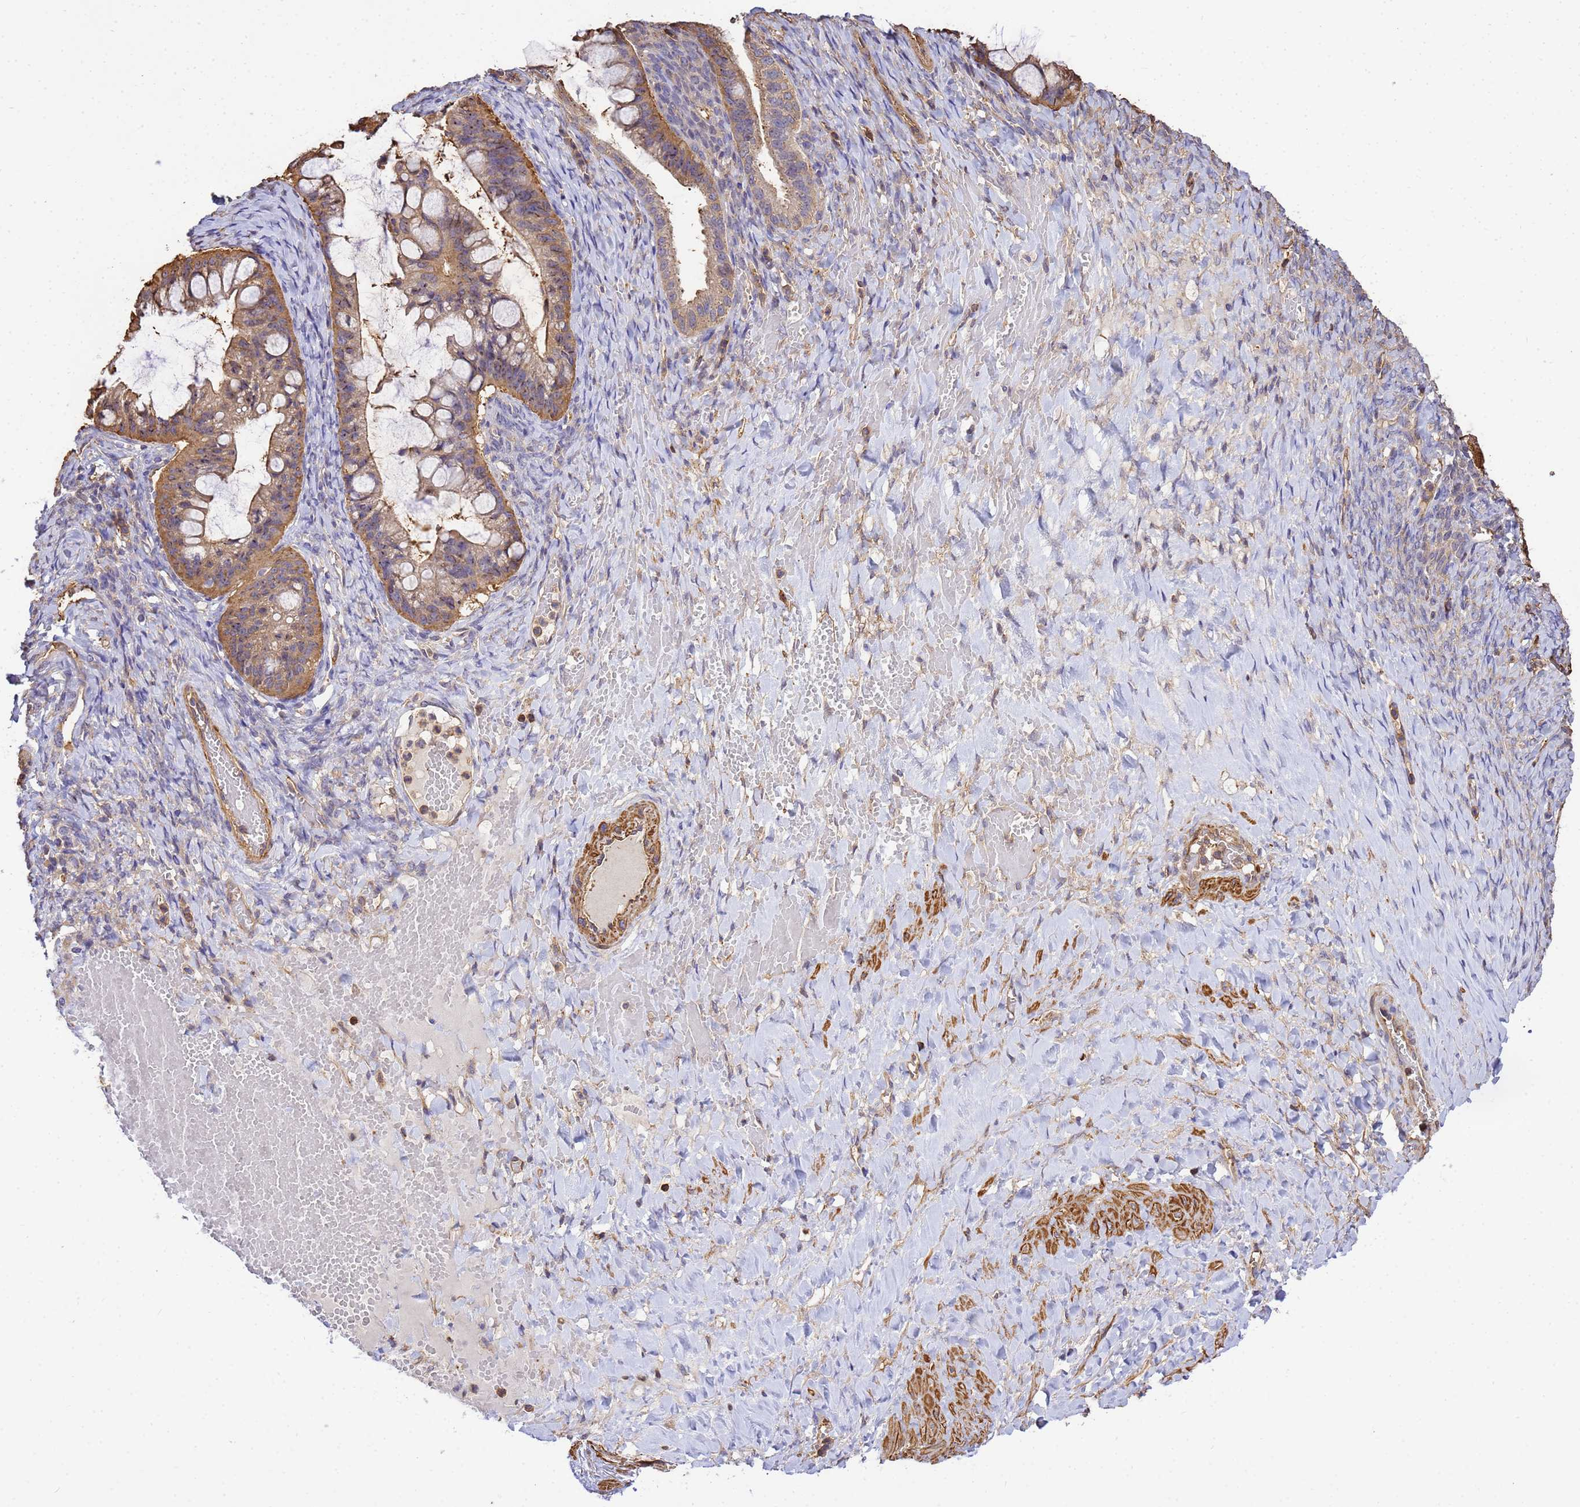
{"staining": {"intensity": "moderate", "quantity": "25%-75%", "location": "cytoplasmic/membranous"}, "tissue": "ovarian cancer", "cell_type": "Tumor cells", "image_type": "cancer", "snomed": [{"axis": "morphology", "description": "Cystadenocarcinoma, mucinous, NOS"}, {"axis": "topography", "description": "Ovary"}], "caption": "The immunohistochemical stain highlights moderate cytoplasmic/membranous staining in tumor cells of ovarian cancer (mucinous cystadenocarcinoma) tissue.", "gene": "WDR64", "patient": {"sex": "female", "age": 73}}